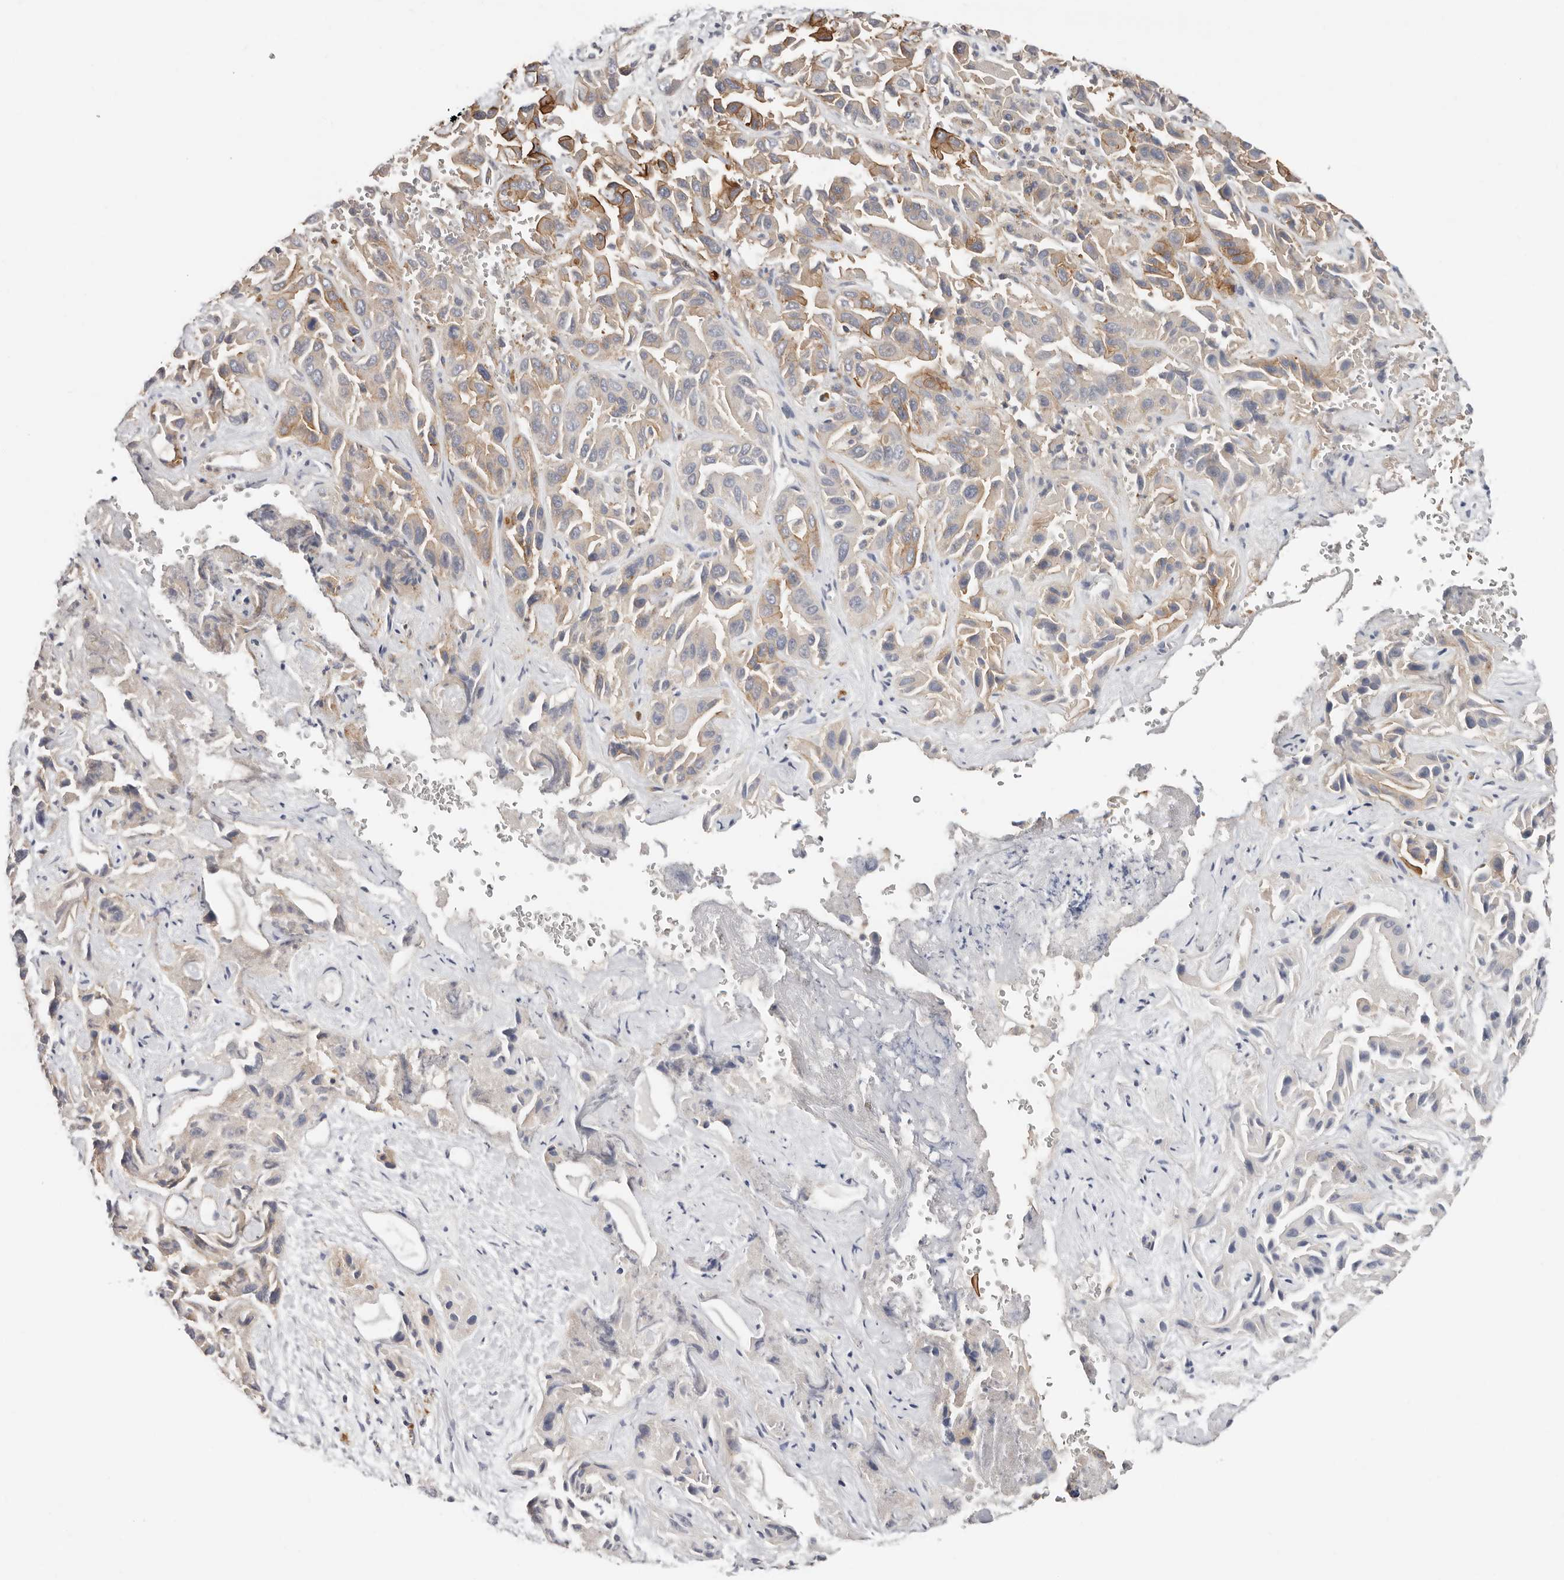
{"staining": {"intensity": "moderate", "quantity": "25%-75%", "location": "cytoplasmic/membranous"}, "tissue": "liver cancer", "cell_type": "Tumor cells", "image_type": "cancer", "snomed": [{"axis": "morphology", "description": "Cholangiocarcinoma"}, {"axis": "topography", "description": "Liver"}], "caption": "Protein expression by IHC reveals moderate cytoplasmic/membranous expression in about 25%-75% of tumor cells in liver cancer (cholangiocarcinoma).", "gene": "S100A14", "patient": {"sex": "female", "age": 52}}